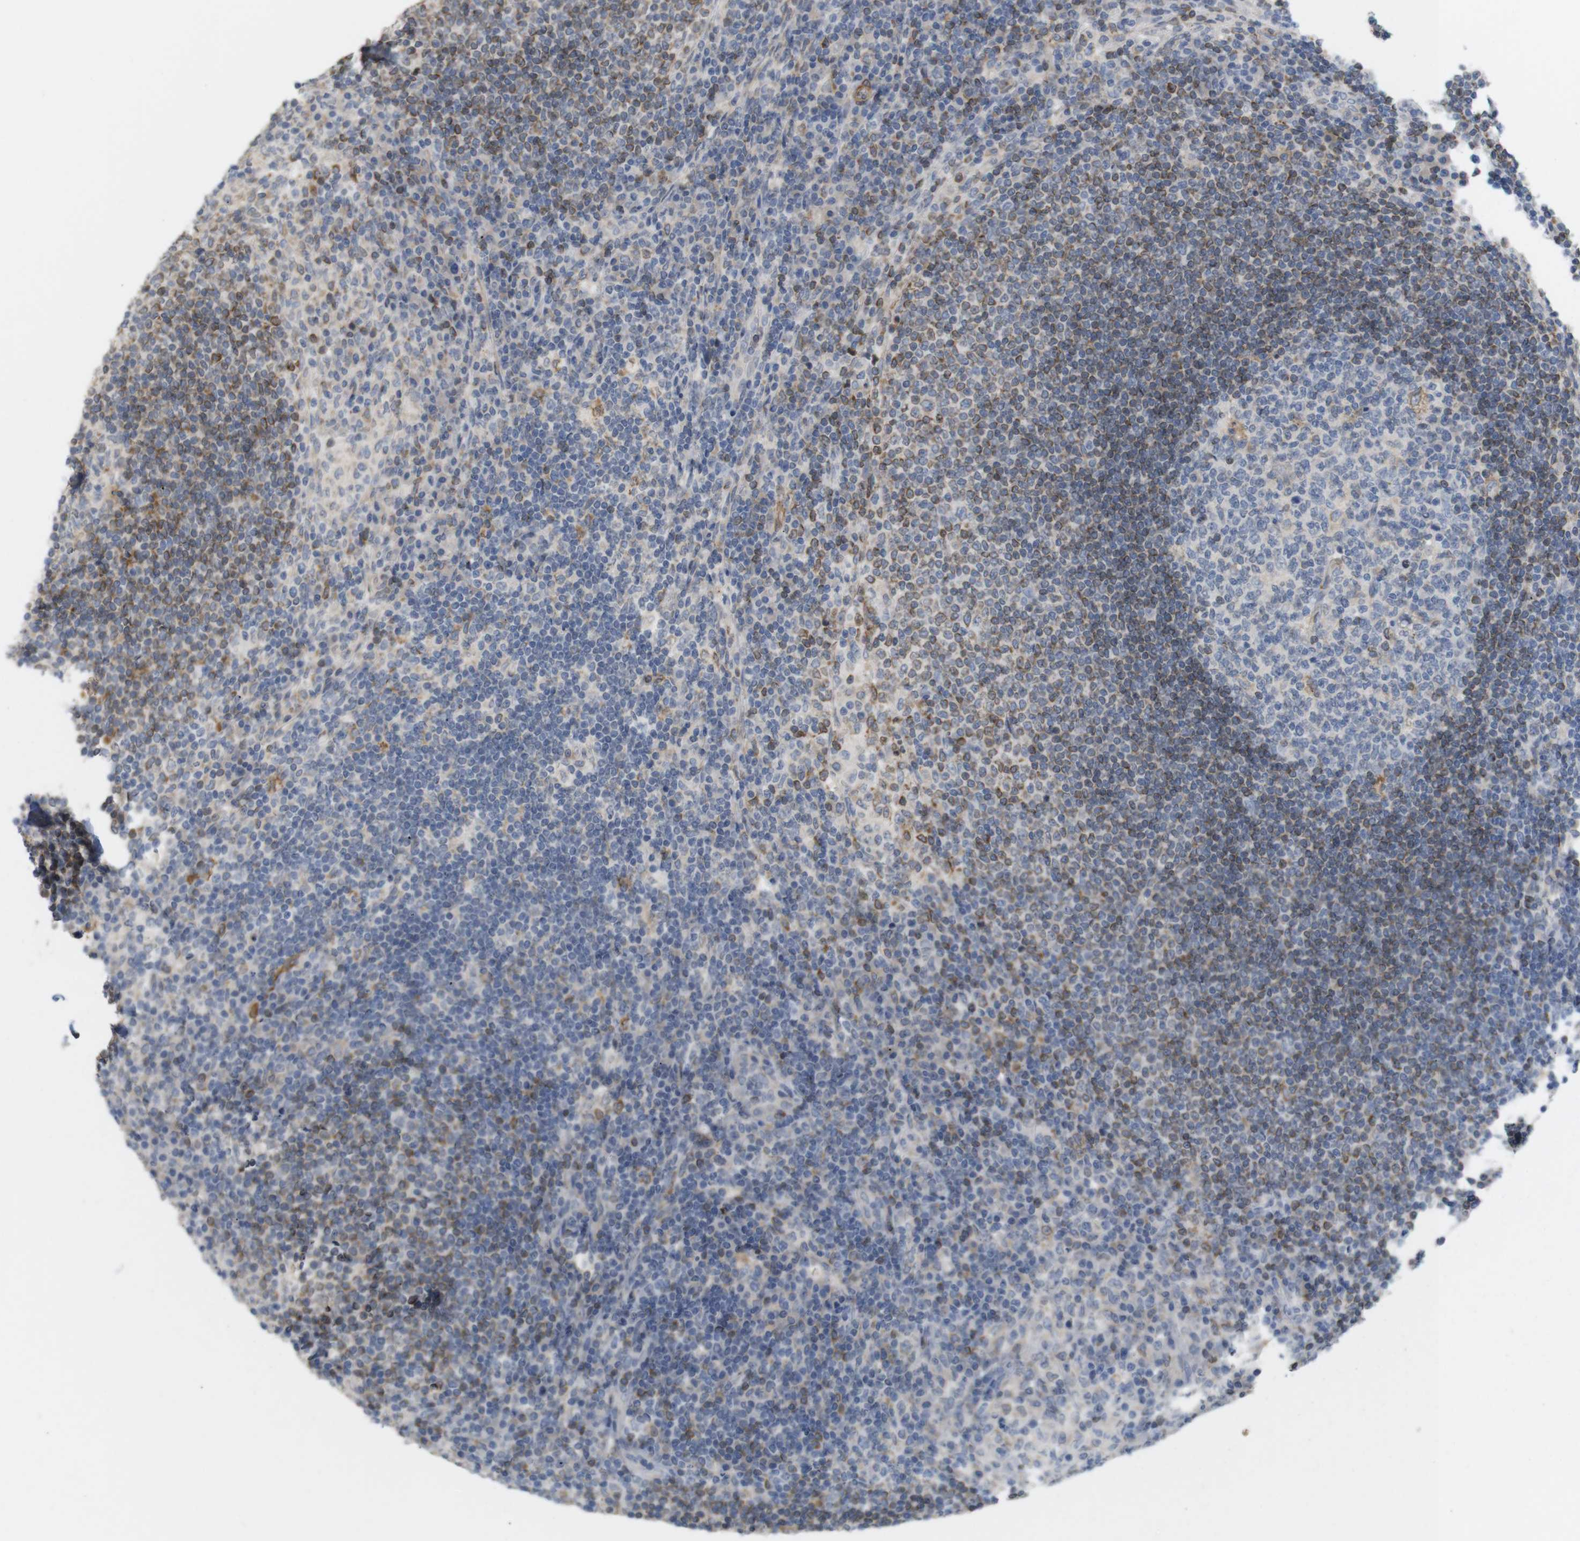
{"staining": {"intensity": "moderate", "quantity": "25%-75%", "location": "cytoplasmic/membranous"}, "tissue": "lymph node", "cell_type": "Germinal center cells", "image_type": "normal", "snomed": [{"axis": "morphology", "description": "Normal tissue, NOS"}, {"axis": "topography", "description": "Lymph node"}], "caption": "Germinal center cells show medium levels of moderate cytoplasmic/membranous expression in approximately 25%-75% of cells in benign human lymph node.", "gene": "ITPR1", "patient": {"sex": "female", "age": 53}}